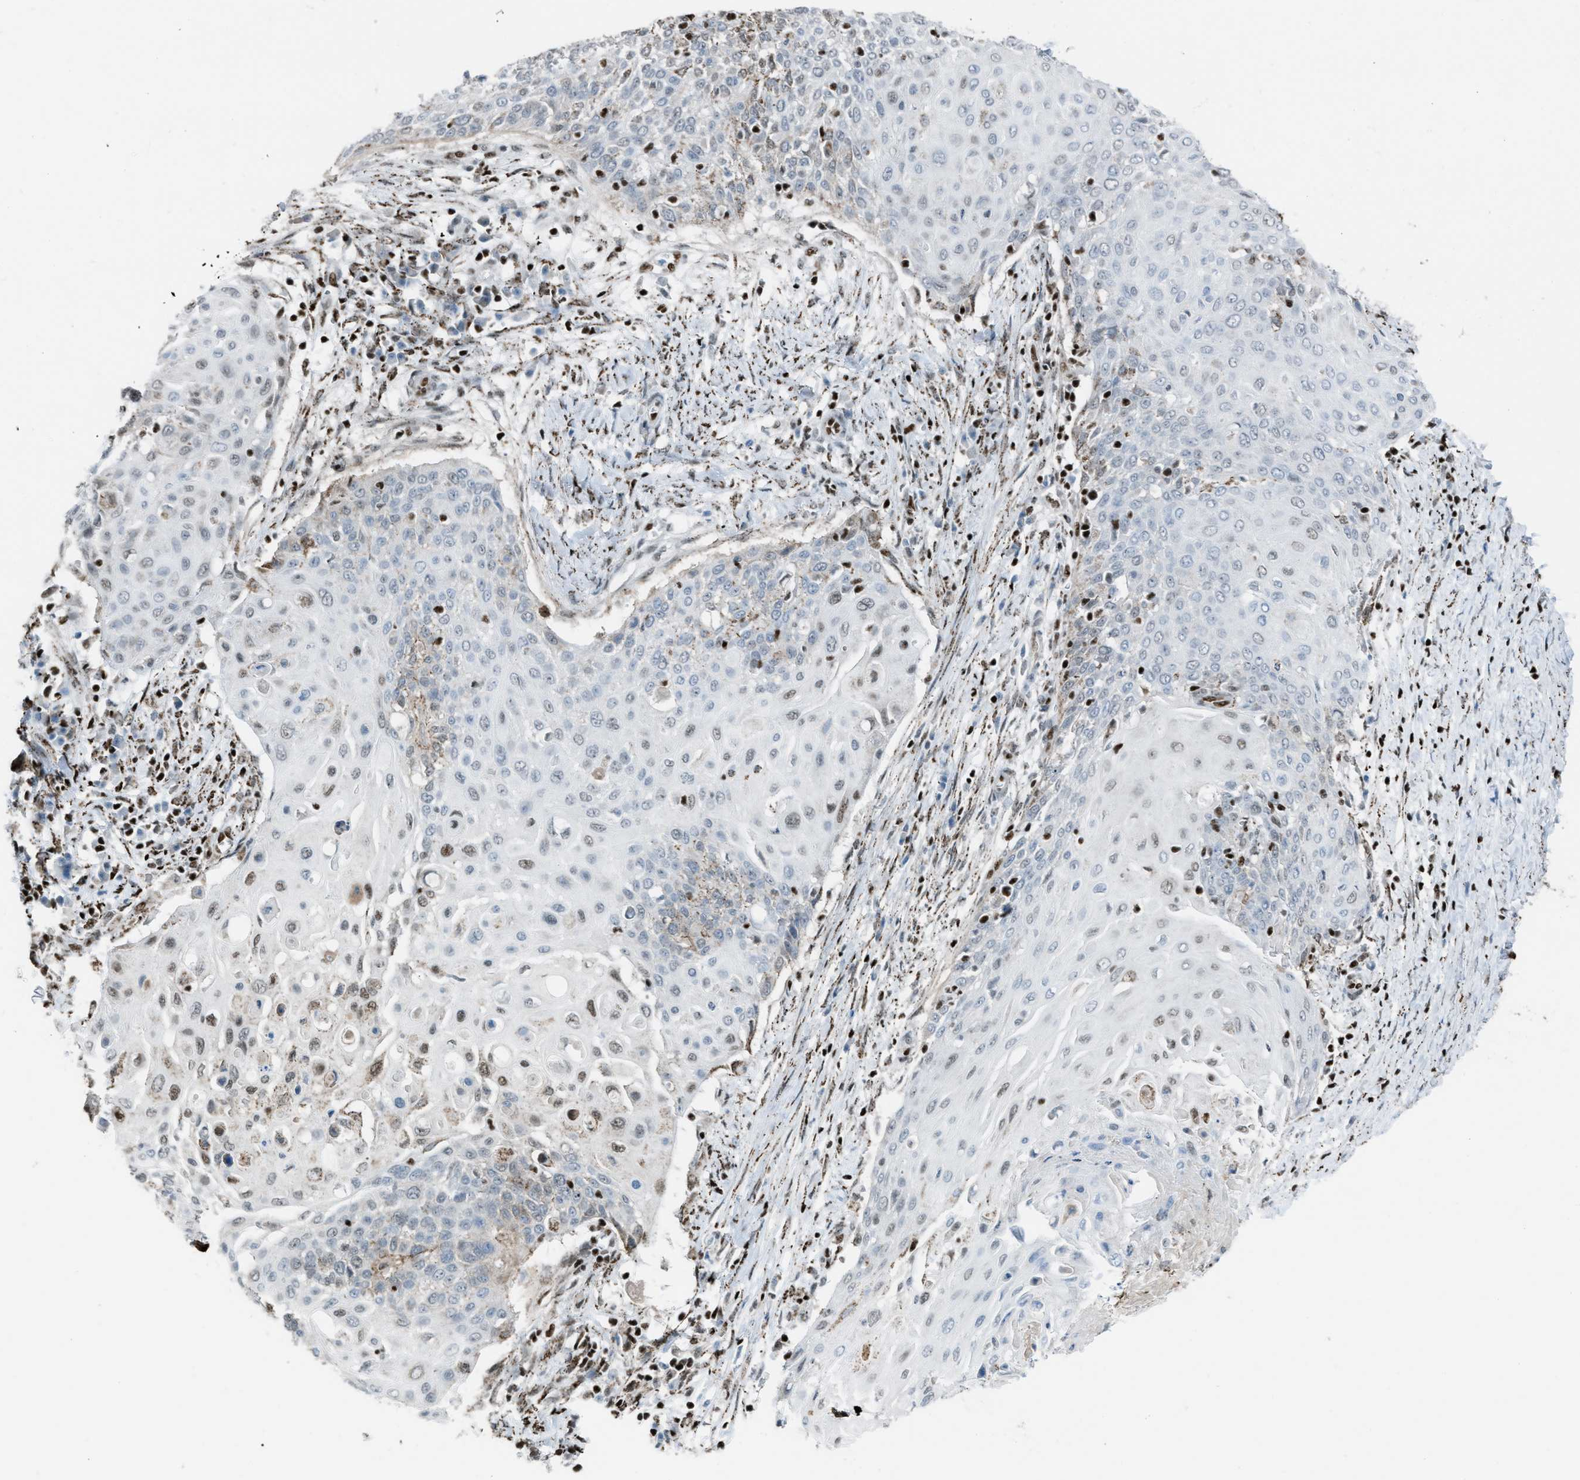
{"staining": {"intensity": "moderate", "quantity": "<25%", "location": "nuclear"}, "tissue": "cervical cancer", "cell_type": "Tumor cells", "image_type": "cancer", "snomed": [{"axis": "morphology", "description": "Squamous cell carcinoma, NOS"}, {"axis": "topography", "description": "Cervix"}], "caption": "Moderate nuclear staining for a protein is seen in approximately <25% of tumor cells of squamous cell carcinoma (cervical) using IHC.", "gene": "SLFN5", "patient": {"sex": "female", "age": 39}}